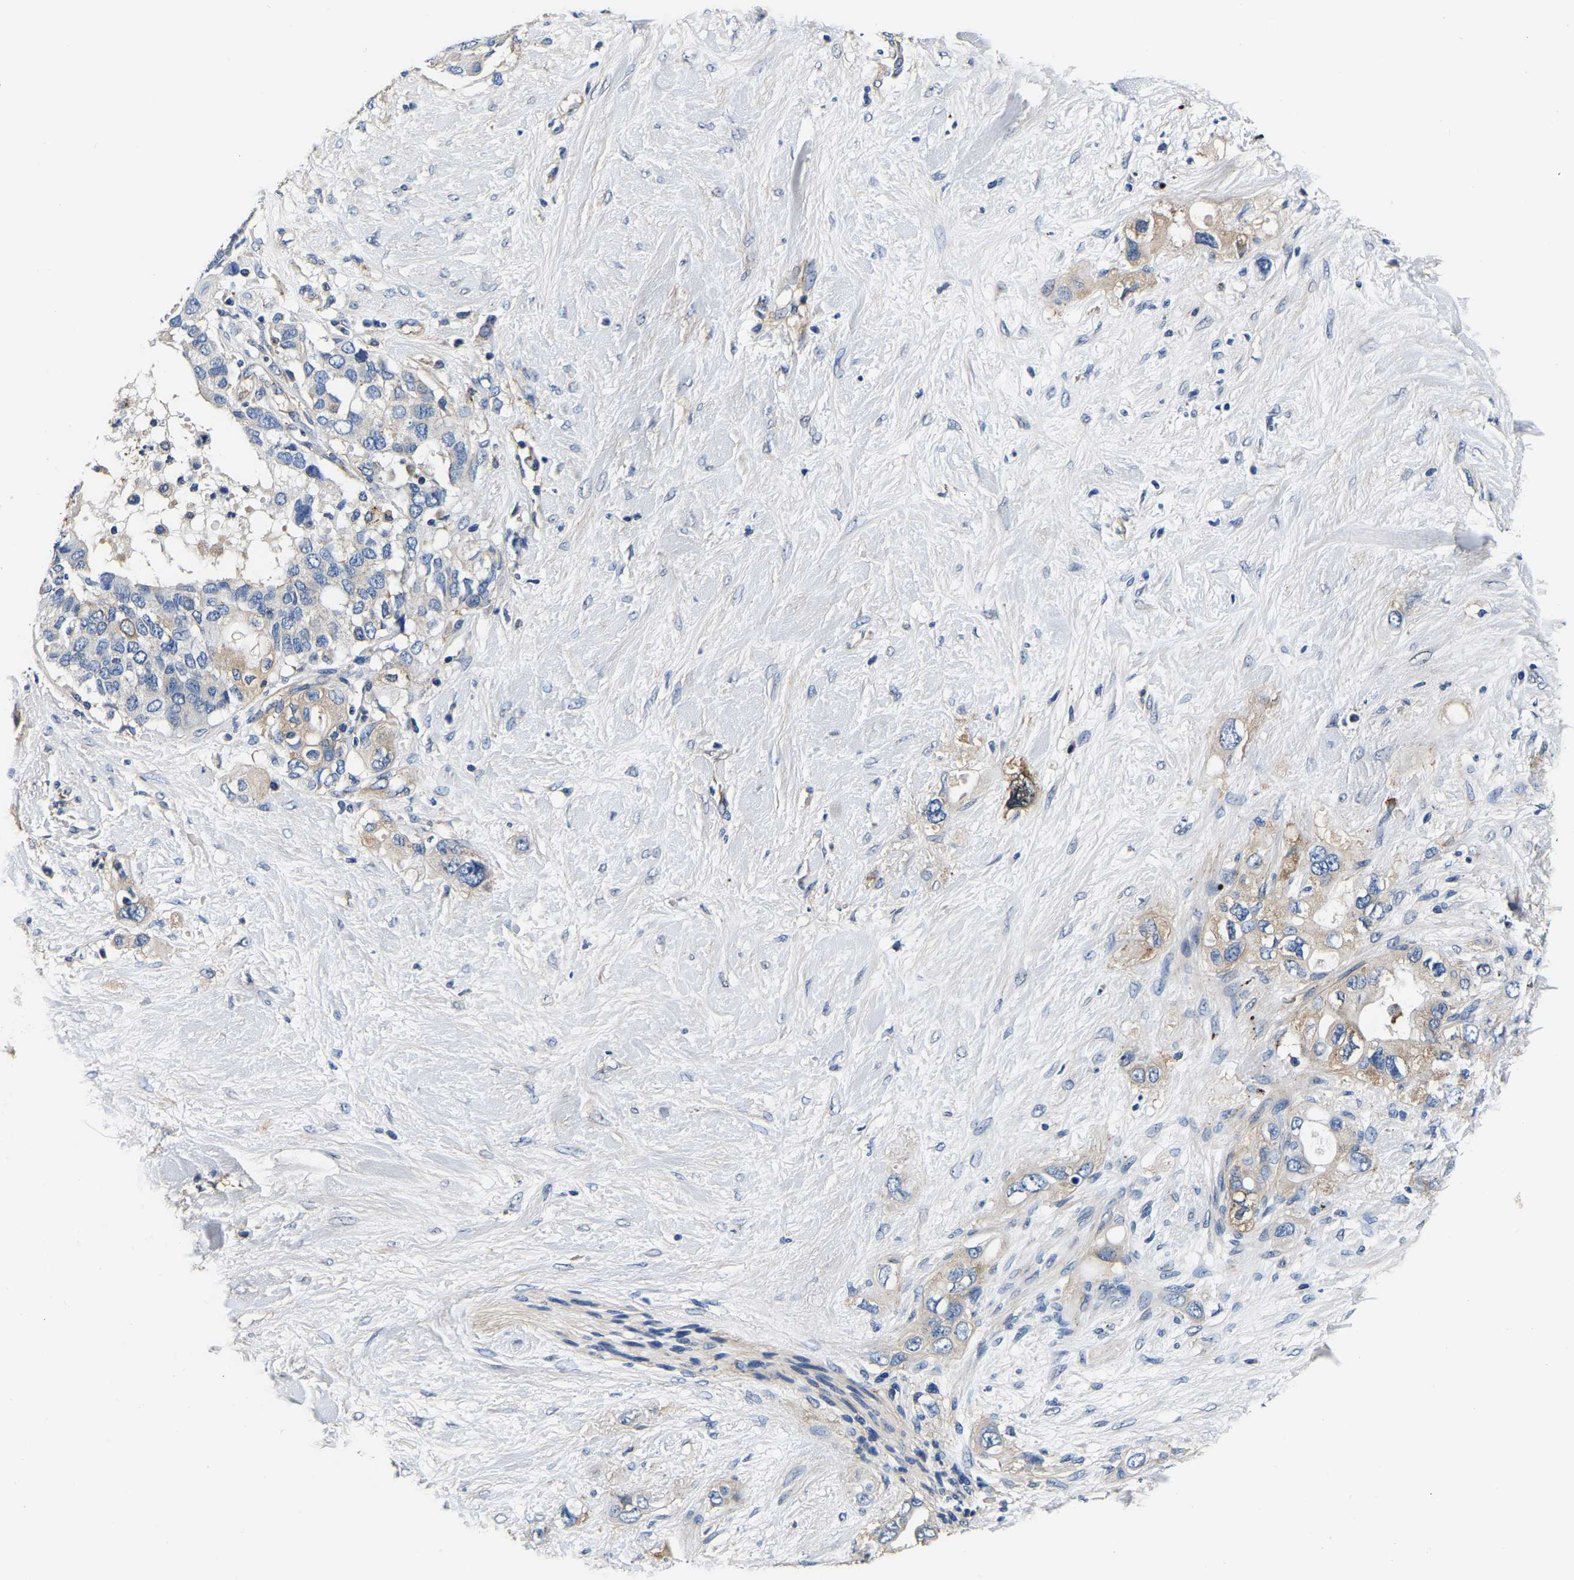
{"staining": {"intensity": "weak", "quantity": "<25%", "location": "cytoplasmic/membranous"}, "tissue": "pancreatic cancer", "cell_type": "Tumor cells", "image_type": "cancer", "snomed": [{"axis": "morphology", "description": "Adenocarcinoma, NOS"}, {"axis": "topography", "description": "Pancreas"}], "caption": "Immunohistochemistry (IHC) histopathology image of pancreatic cancer (adenocarcinoma) stained for a protein (brown), which exhibits no expression in tumor cells.", "gene": "SH3GLB1", "patient": {"sex": "female", "age": 56}}